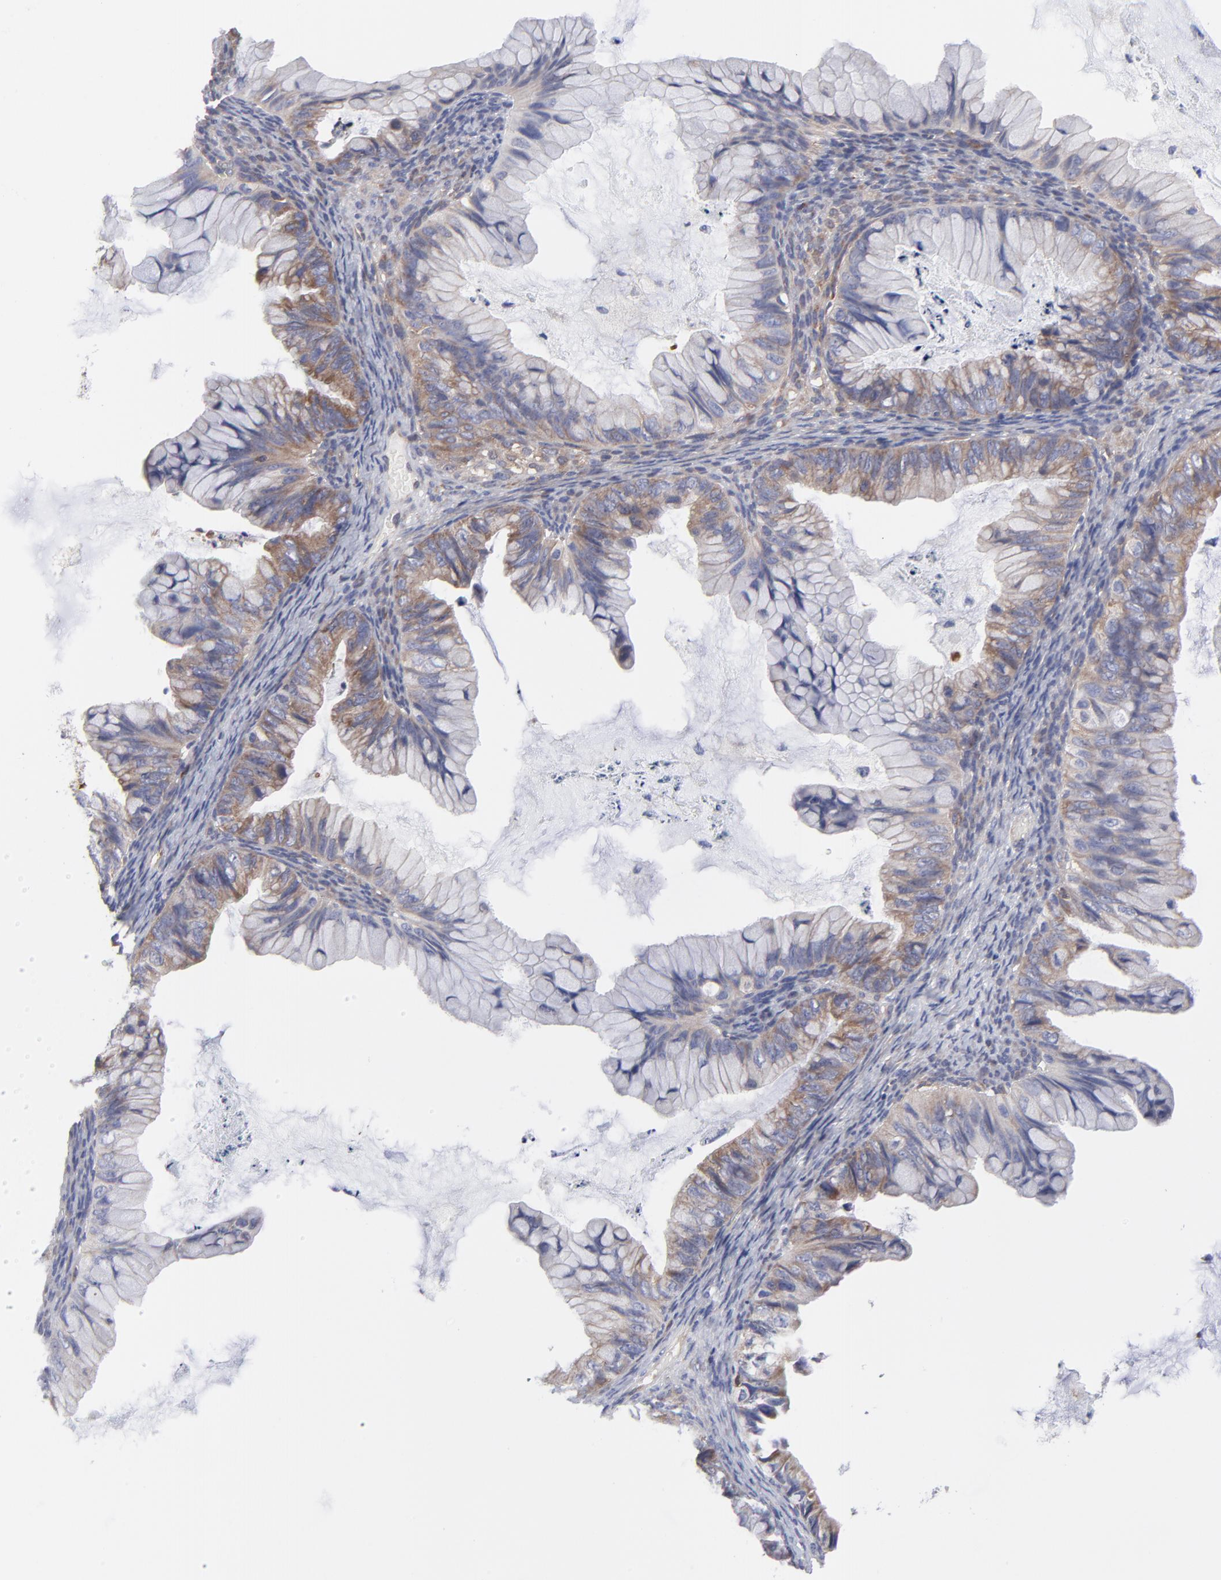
{"staining": {"intensity": "weak", "quantity": "25%-75%", "location": "cytoplasmic/membranous"}, "tissue": "ovarian cancer", "cell_type": "Tumor cells", "image_type": "cancer", "snomed": [{"axis": "morphology", "description": "Cystadenocarcinoma, mucinous, NOS"}, {"axis": "topography", "description": "Ovary"}], "caption": "IHC (DAB) staining of ovarian mucinous cystadenocarcinoma reveals weak cytoplasmic/membranous protein positivity in approximately 25%-75% of tumor cells.", "gene": "NFKBIA", "patient": {"sex": "female", "age": 36}}